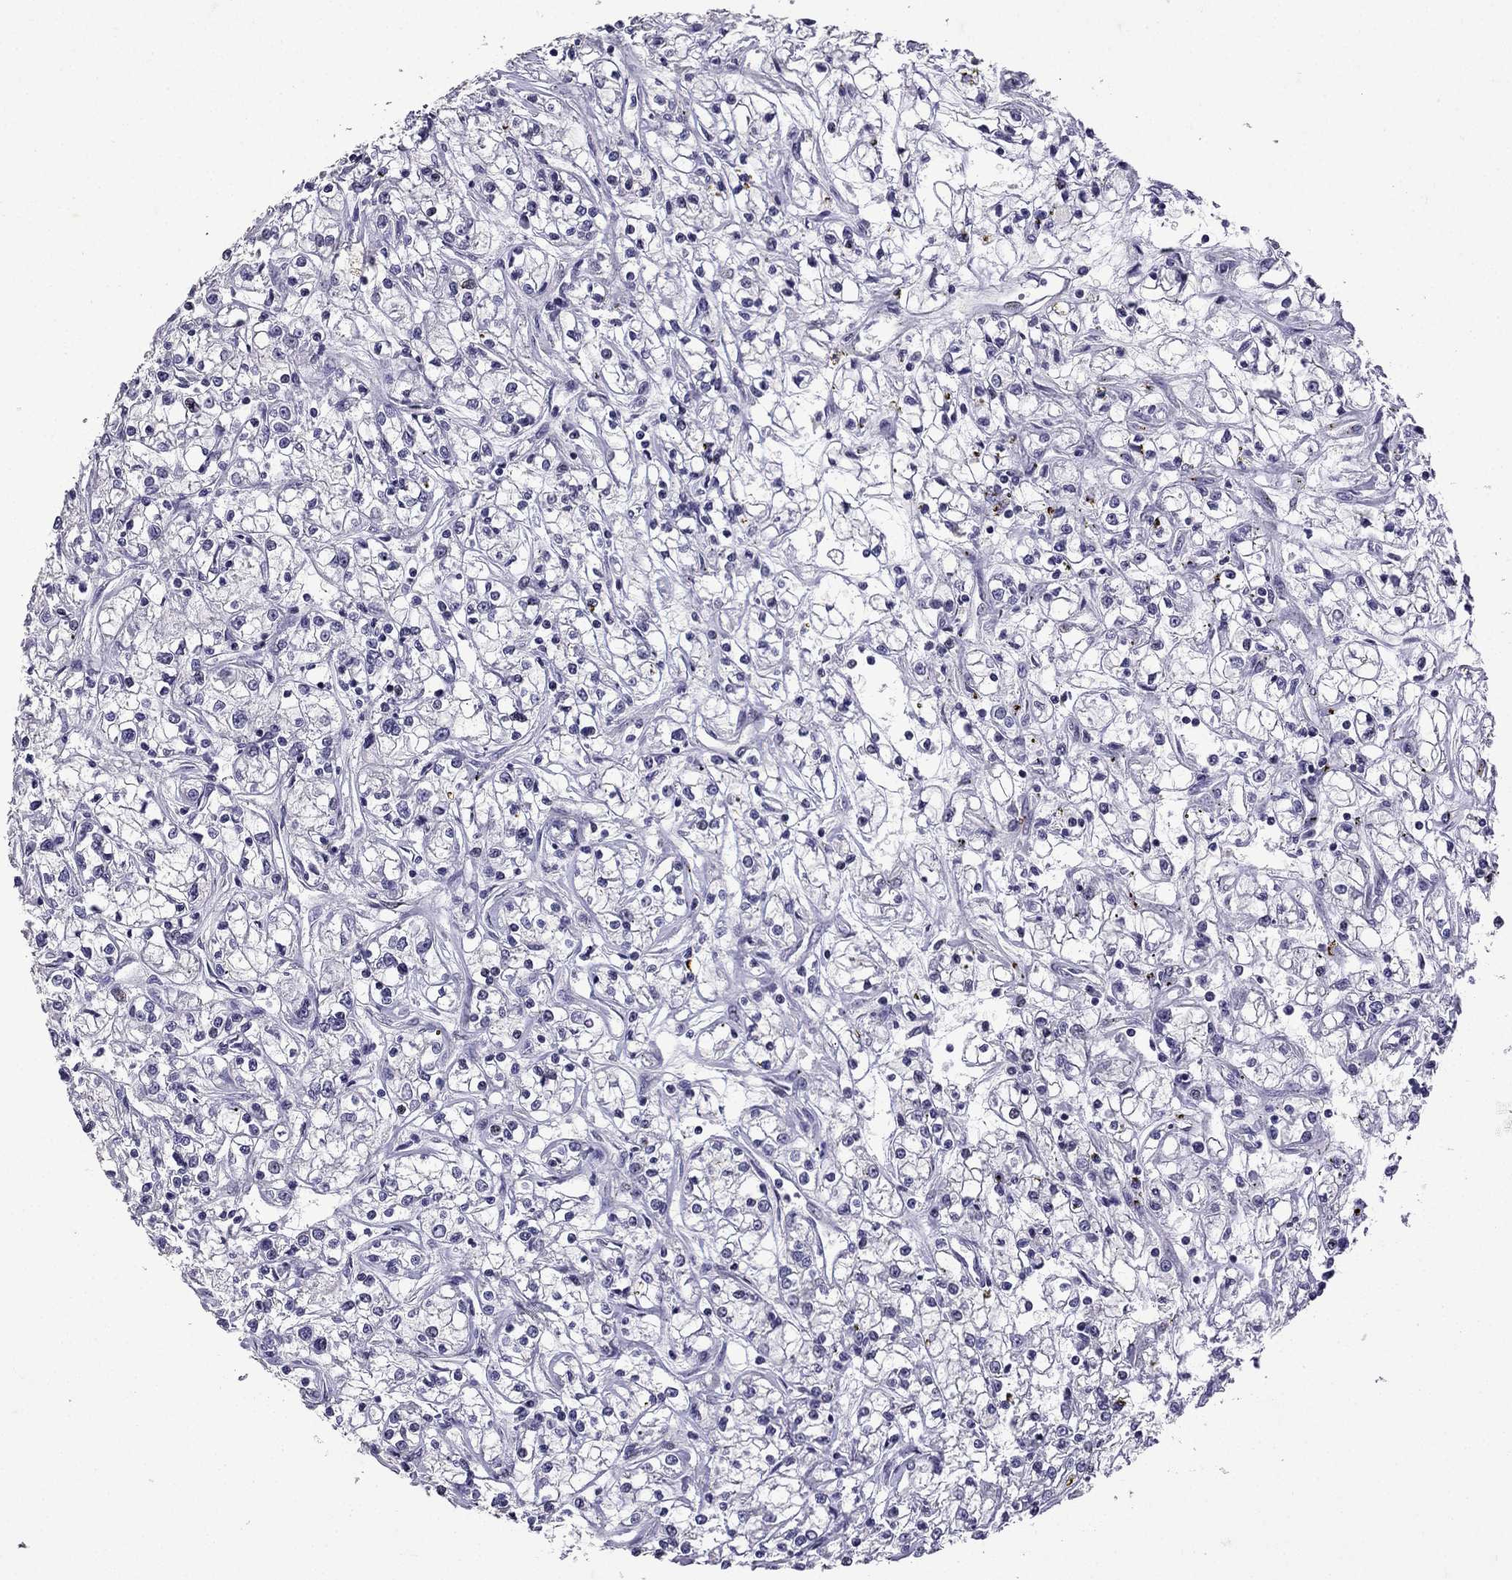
{"staining": {"intensity": "negative", "quantity": "none", "location": "none"}, "tissue": "renal cancer", "cell_type": "Tumor cells", "image_type": "cancer", "snomed": [{"axis": "morphology", "description": "Adenocarcinoma, NOS"}, {"axis": "topography", "description": "Kidney"}], "caption": "IHC micrograph of neoplastic tissue: human renal adenocarcinoma stained with DAB (3,3'-diaminobenzidine) shows no significant protein expression in tumor cells.", "gene": "TTN", "patient": {"sex": "female", "age": 59}}